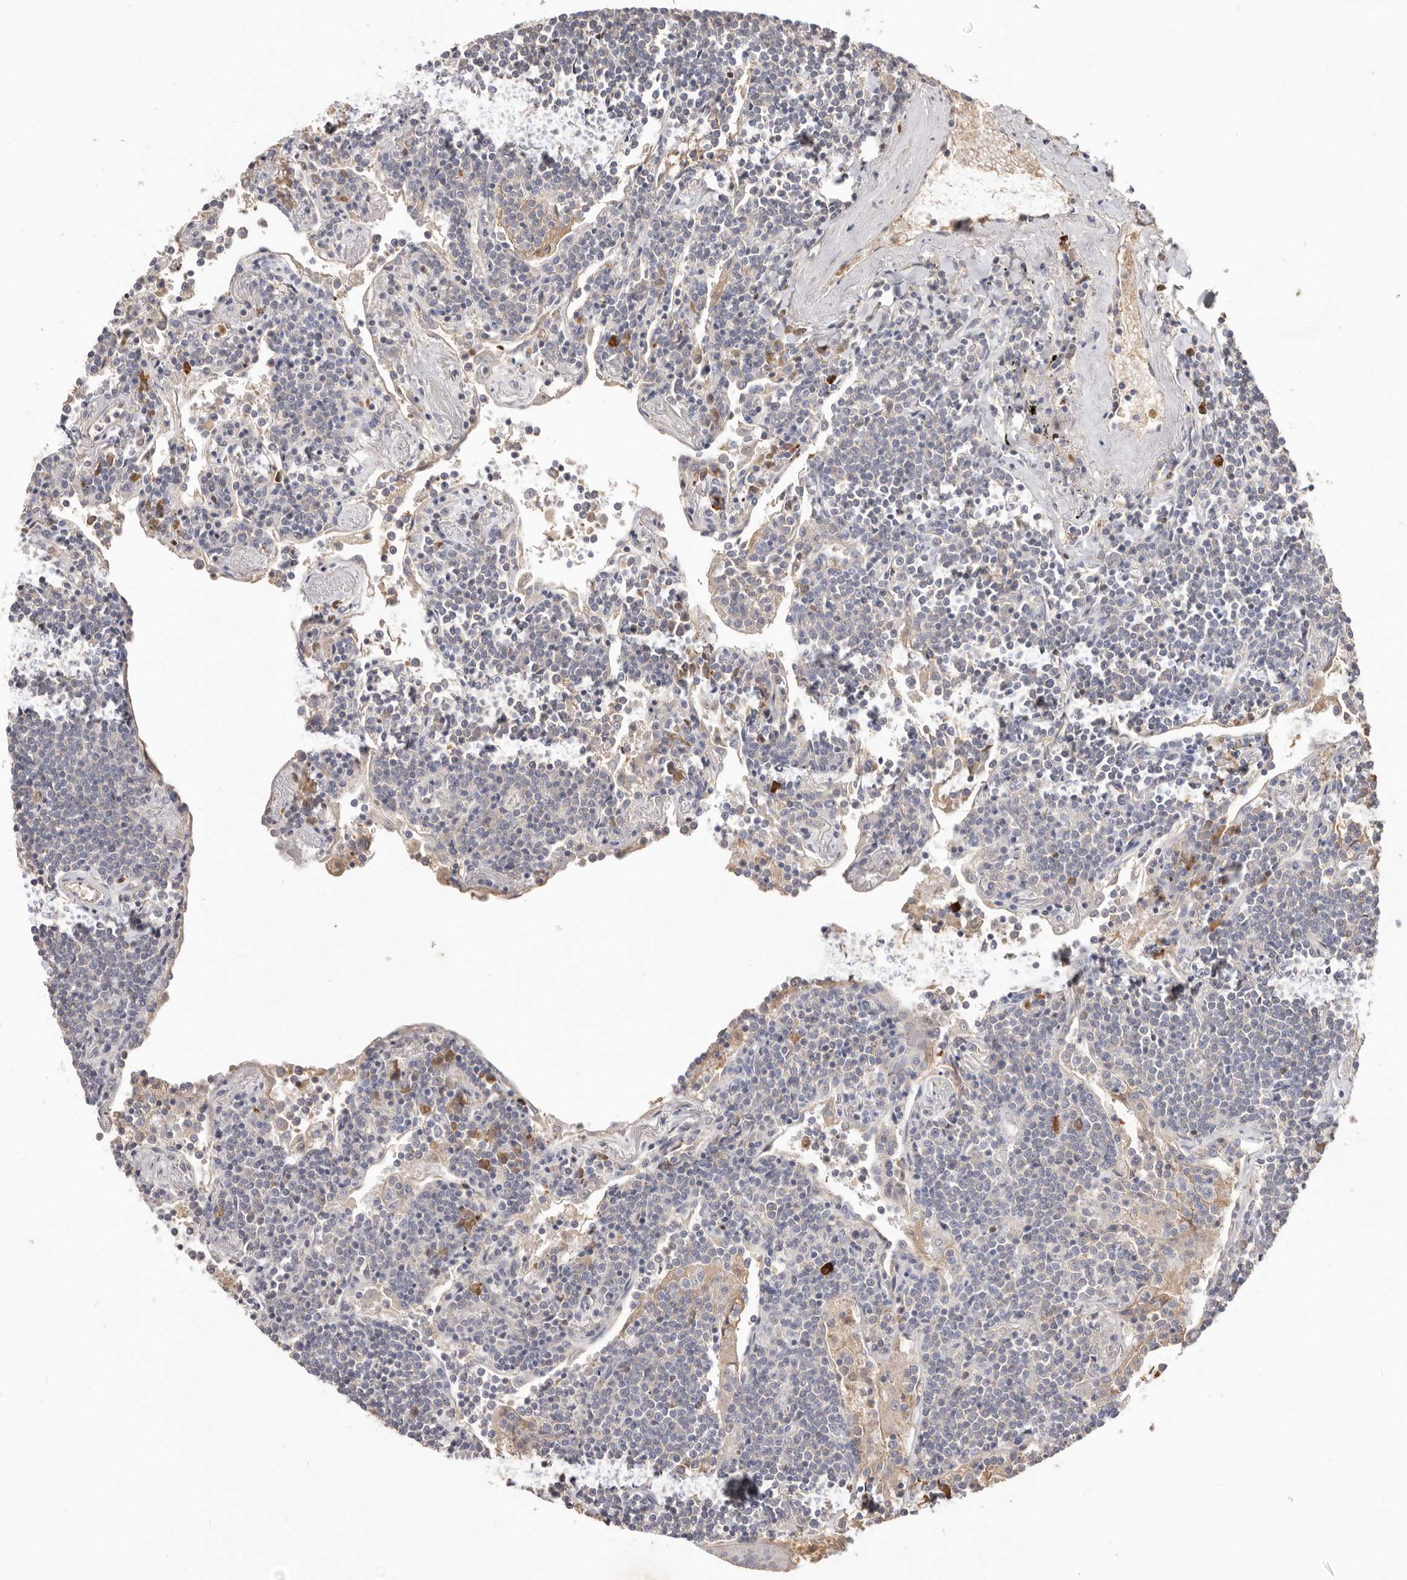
{"staining": {"intensity": "negative", "quantity": "none", "location": "none"}, "tissue": "lymphoma", "cell_type": "Tumor cells", "image_type": "cancer", "snomed": [{"axis": "morphology", "description": "Malignant lymphoma, non-Hodgkin's type, Low grade"}, {"axis": "topography", "description": "Lung"}], "caption": "Lymphoma stained for a protein using immunohistochemistry demonstrates no positivity tumor cells.", "gene": "HCAR2", "patient": {"sex": "female", "age": 71}}